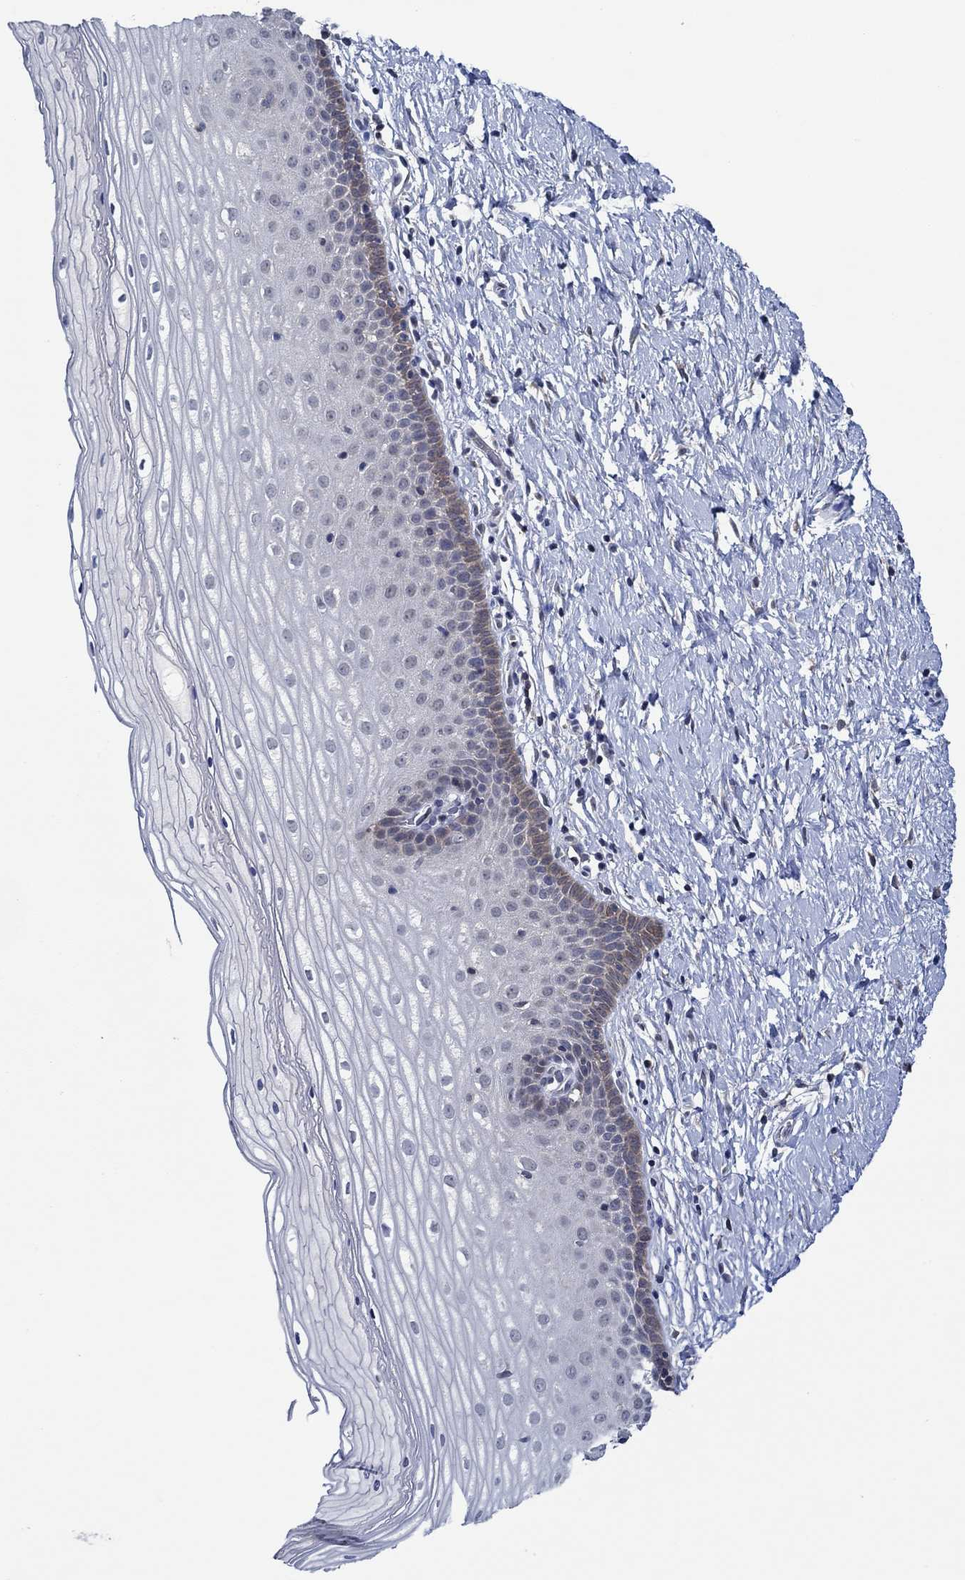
{"staining": {"intensity": "negative", "quantity": "none", "location": "none"}, "tissue": "cervix", "cell_type": "Glandular cells", "image_type": "normal", "snomed": [{"axis": "morphology", "description": "Normal tissue, NOS"}, {"axis": "topography", "description": "Cervix"}], "caption": "Immunohistochemistry (IHC) photomicrograph of benign human cervix stained for a protein (brown), which exhibits no expression in glandular cells.", "gene": "DACT1", "patient": {"sex": "female", "age": 37}}